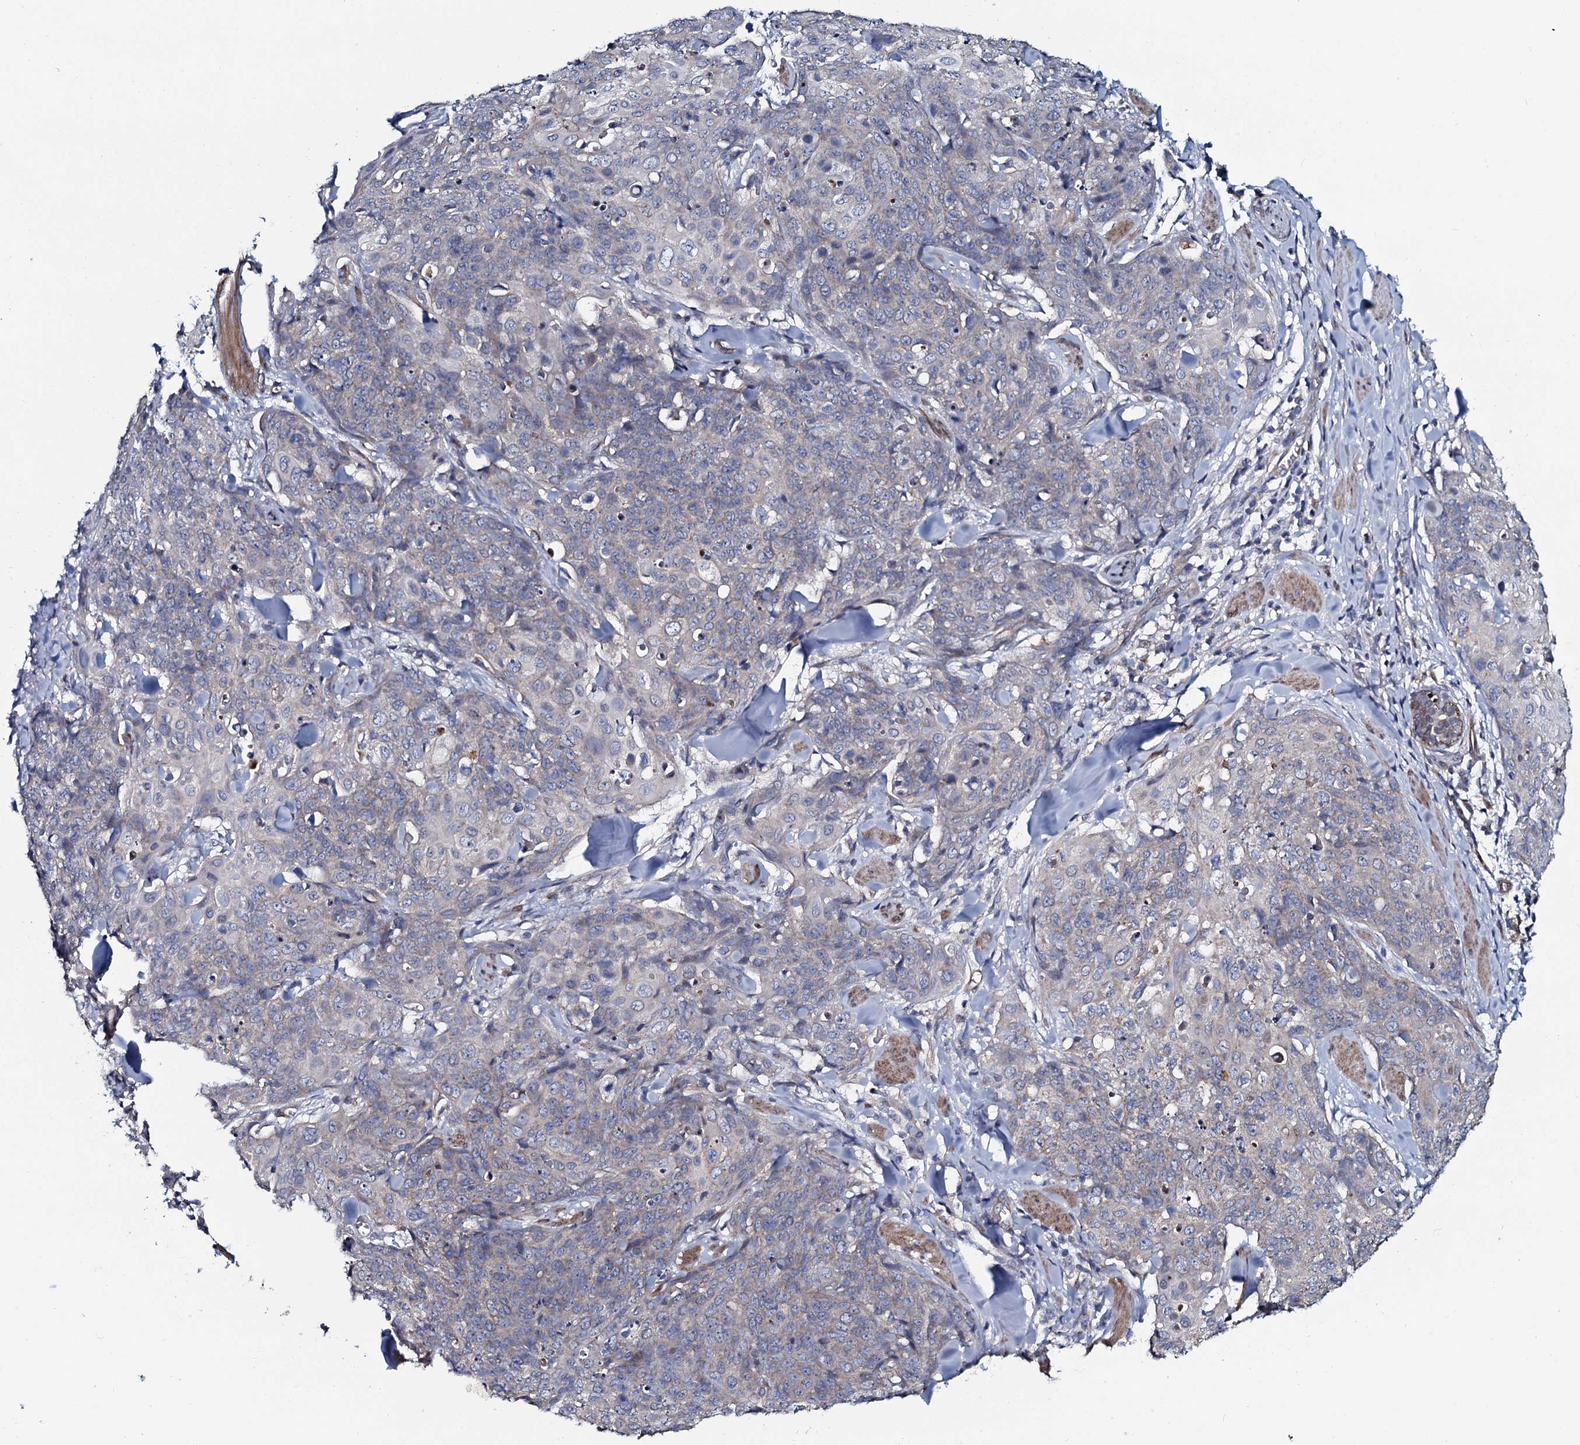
{"staining": {"intensity": "negative", "quantity": "none", "location": "none"}, "tissue": "skin cancer", "cell_type": "Tumor cells", "image_type": "cancer", "snomed": [{"axis": "morphology", "description": "Squamous cell carcinoma, NOS"}, {"axis": "topography", "description": "Skin"}, {"axis": "topography", "description": "Vulva"}], "caption": "The histopathology image reveals no significant staining in tumor cells of skin cancer. (DAB (3,3'-diaminobenzidine) immunohistochemistry with hematoxylin counter stain).", "gene": "KCTD4", "patient": {"sex": "female", "age": 85}}